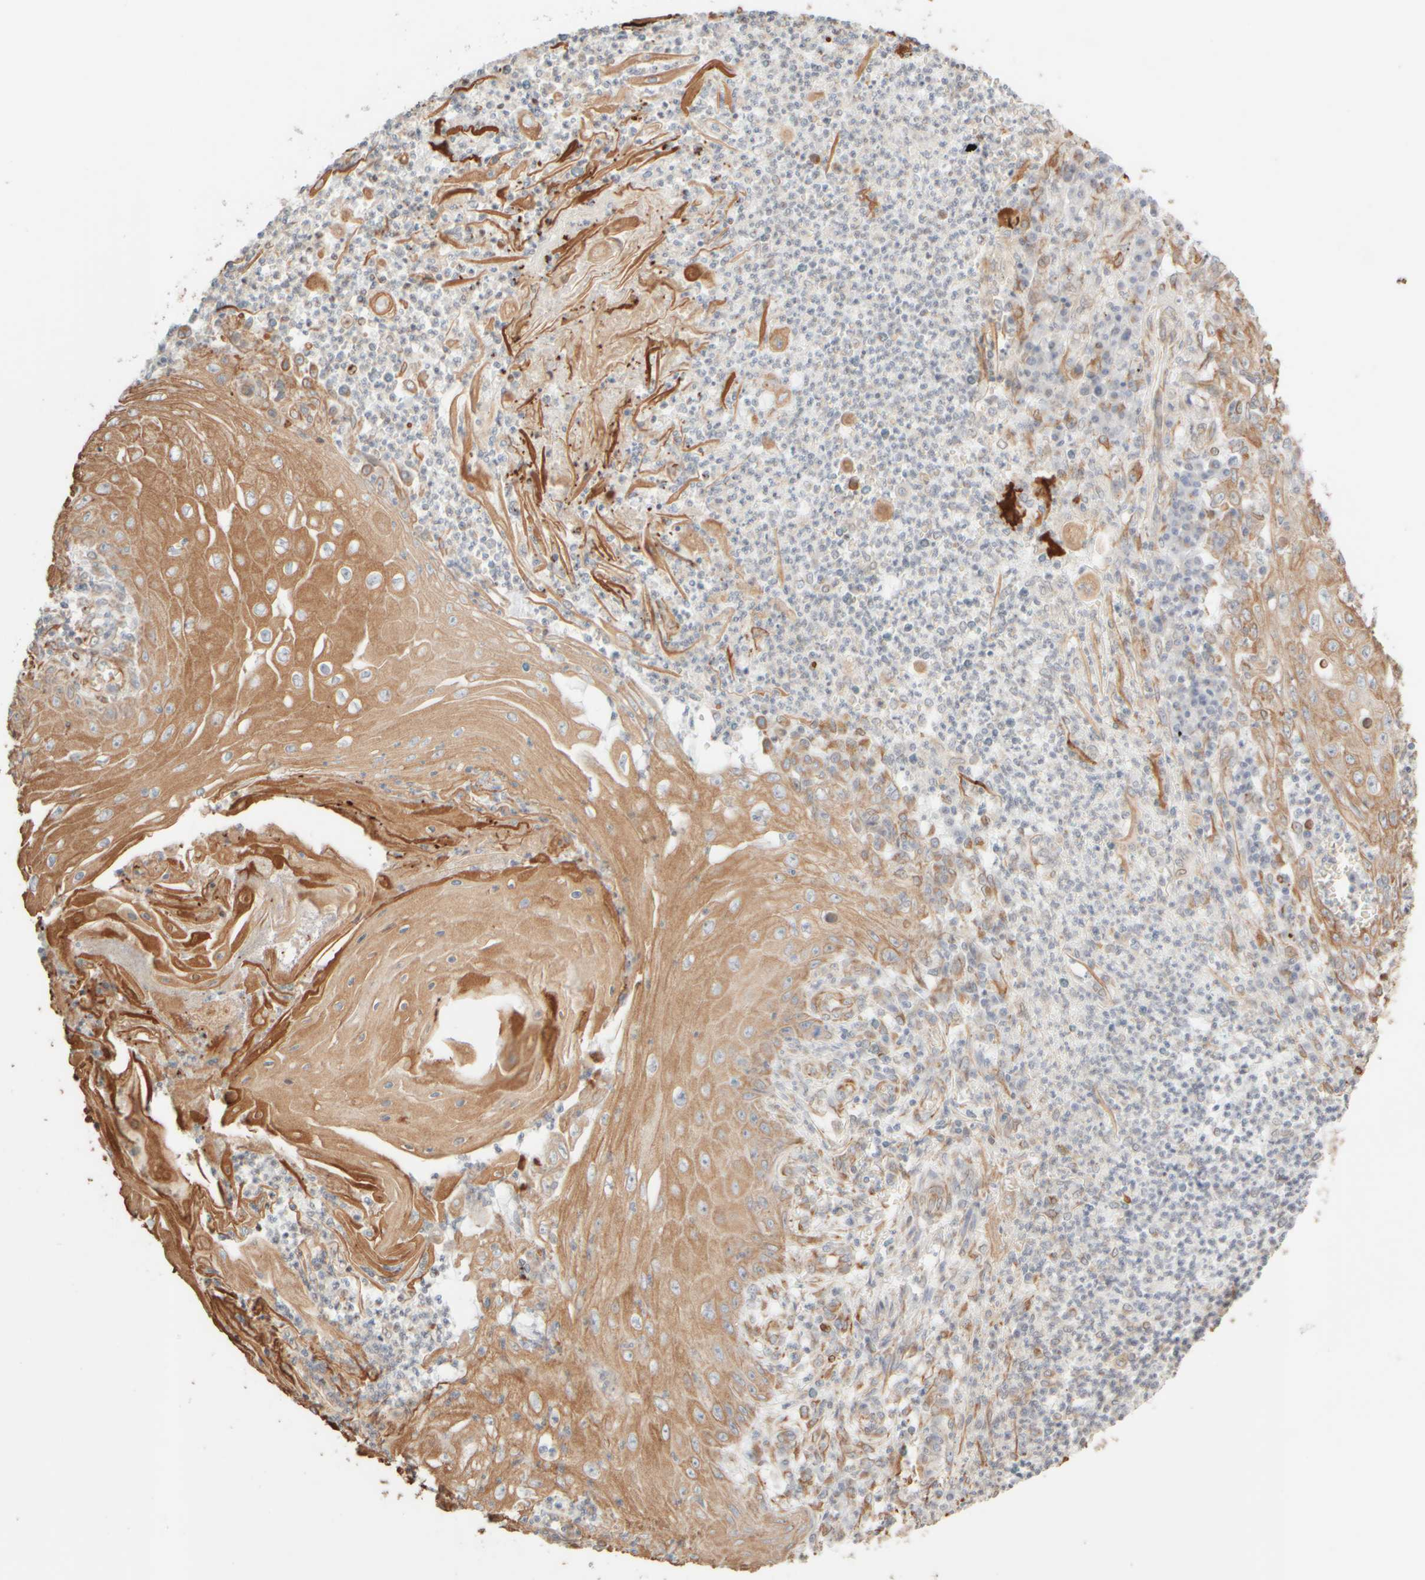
{"staining": {"intensity": "moderate", "quantity": ">75%", "location": "cytoplasmic/membranous"}, "tissue": "skin cancer", "cell_type": "Tumor cells", "image_type": "cancer", "snomed": [{"axis": "morphology", "description": "Squamous cell carcinoma, NOS"}, {"axis": "topography", "description": "Skin"}], "caption": "A histopathology image of human squamous cell carcinoma (skin) stained for a protein shows moderate cytoplasmic/membranous brown staining in tumor cells.", "gene": "KRT15", "patient": {"sex": "female", "age": 73}}